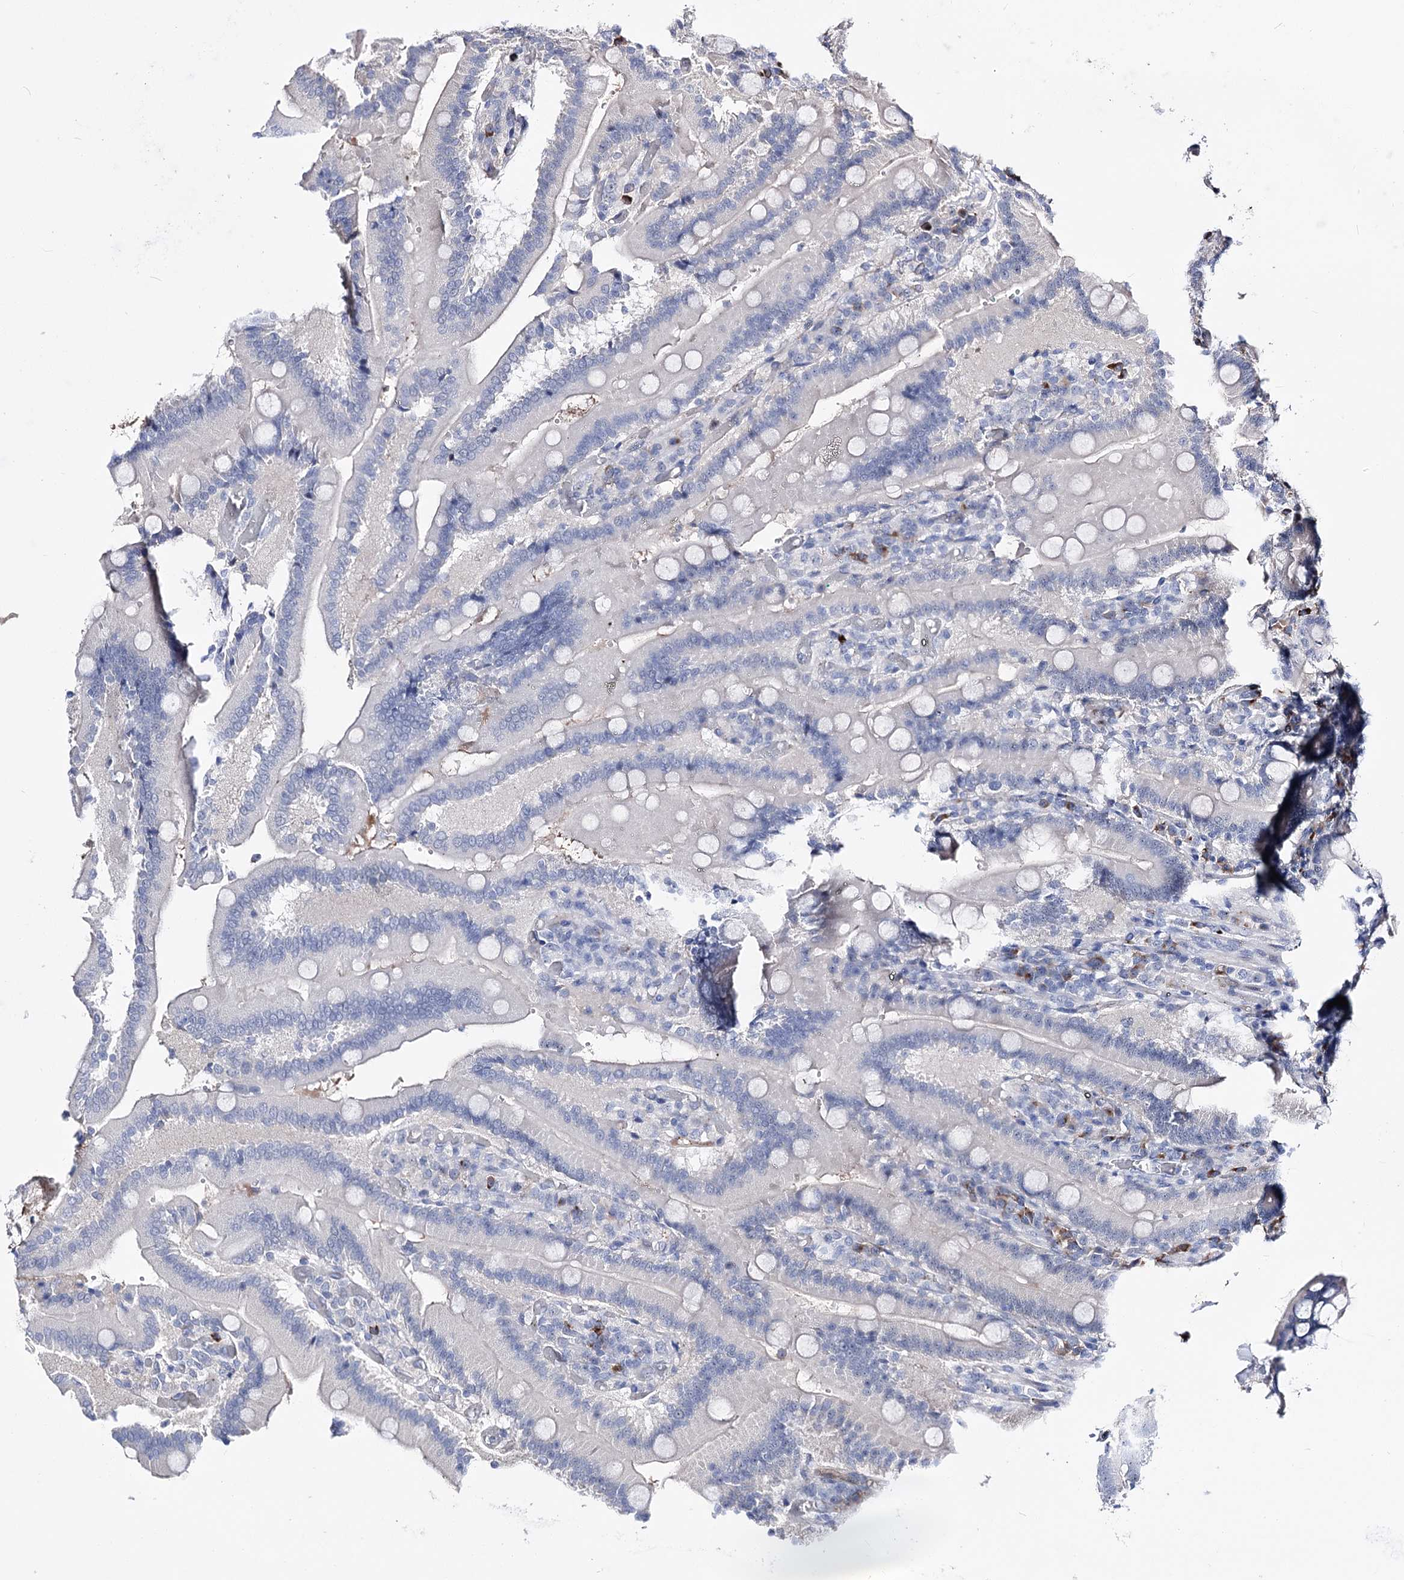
{"staining": {"intensity": "moderate", "quantity": "<25%", "location": "nuclear"}, "tissue": "duodenum", "cell_type": "Glandular cells", "image_type": "normal", "snomed": [{"axis": "morphology", "description": "Normal tissue, NOS"}, {"axis": "topography", "description": "Duodenum"}], "caption": "A brown stain labels moderate nuclear positivity of a protein in glandular cells of unremarkable duodenum.", "gene": "PCGF5", "patient": {"sex": "female", "age": 62}}